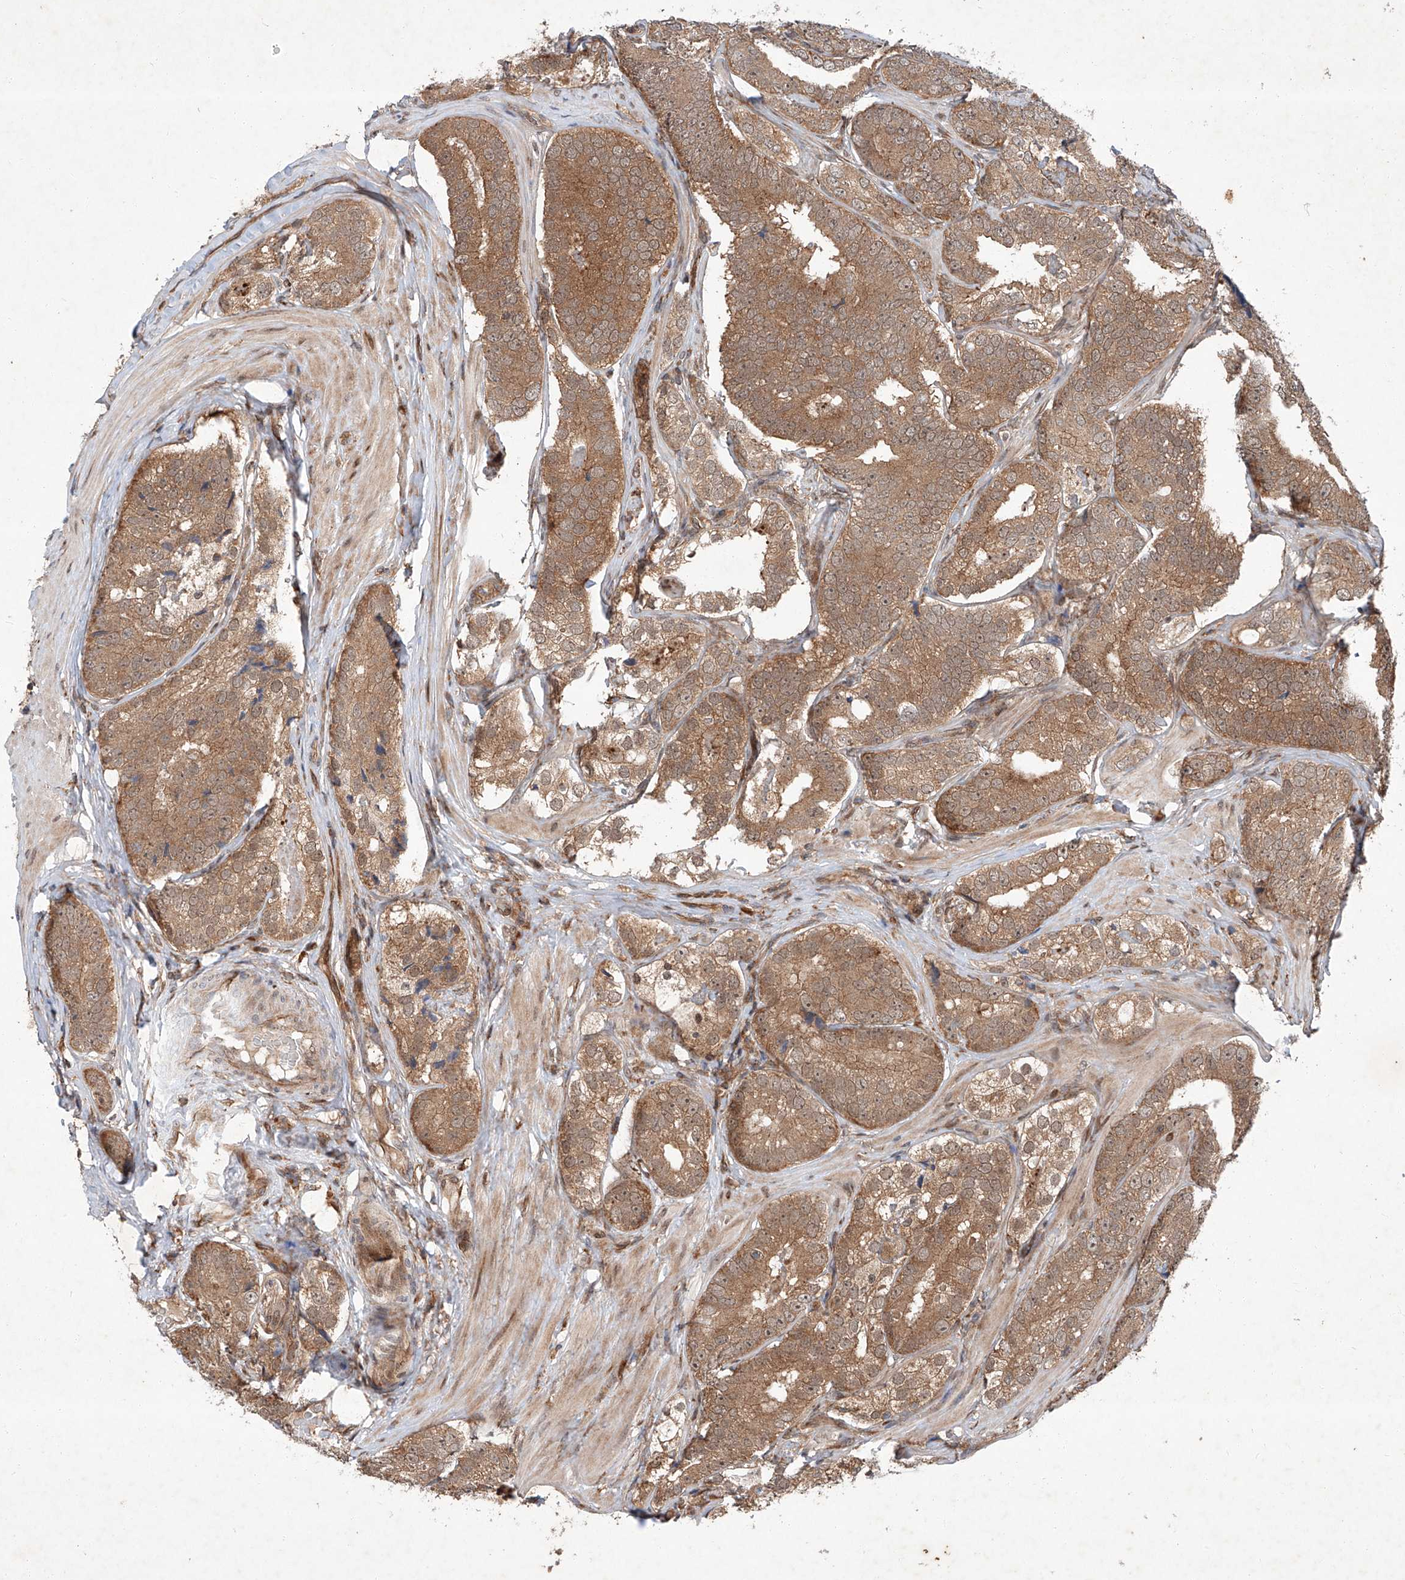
{"staining": {"intensity": "moderate", "quantity": ">75%", "location": "cytoplasmic/membranous"}, "tissue": "prostate cancer", "cell_type": "Tumor cells", "image_type": "cancer", "snomed": [{"axis": "morphology", "description": "Adenocarcinoma, High grade"}, {"axis": "topography", "description": "Prostate"}], "caption": "A high-resolution micrograph shows IHC staining of prostate cancer, which shows moderate cytoplasmic/membranous positivity in approximately >75% of tumor cells.", "gene": "ZFP28", "patient": {"sex": "male", "age": 56}}